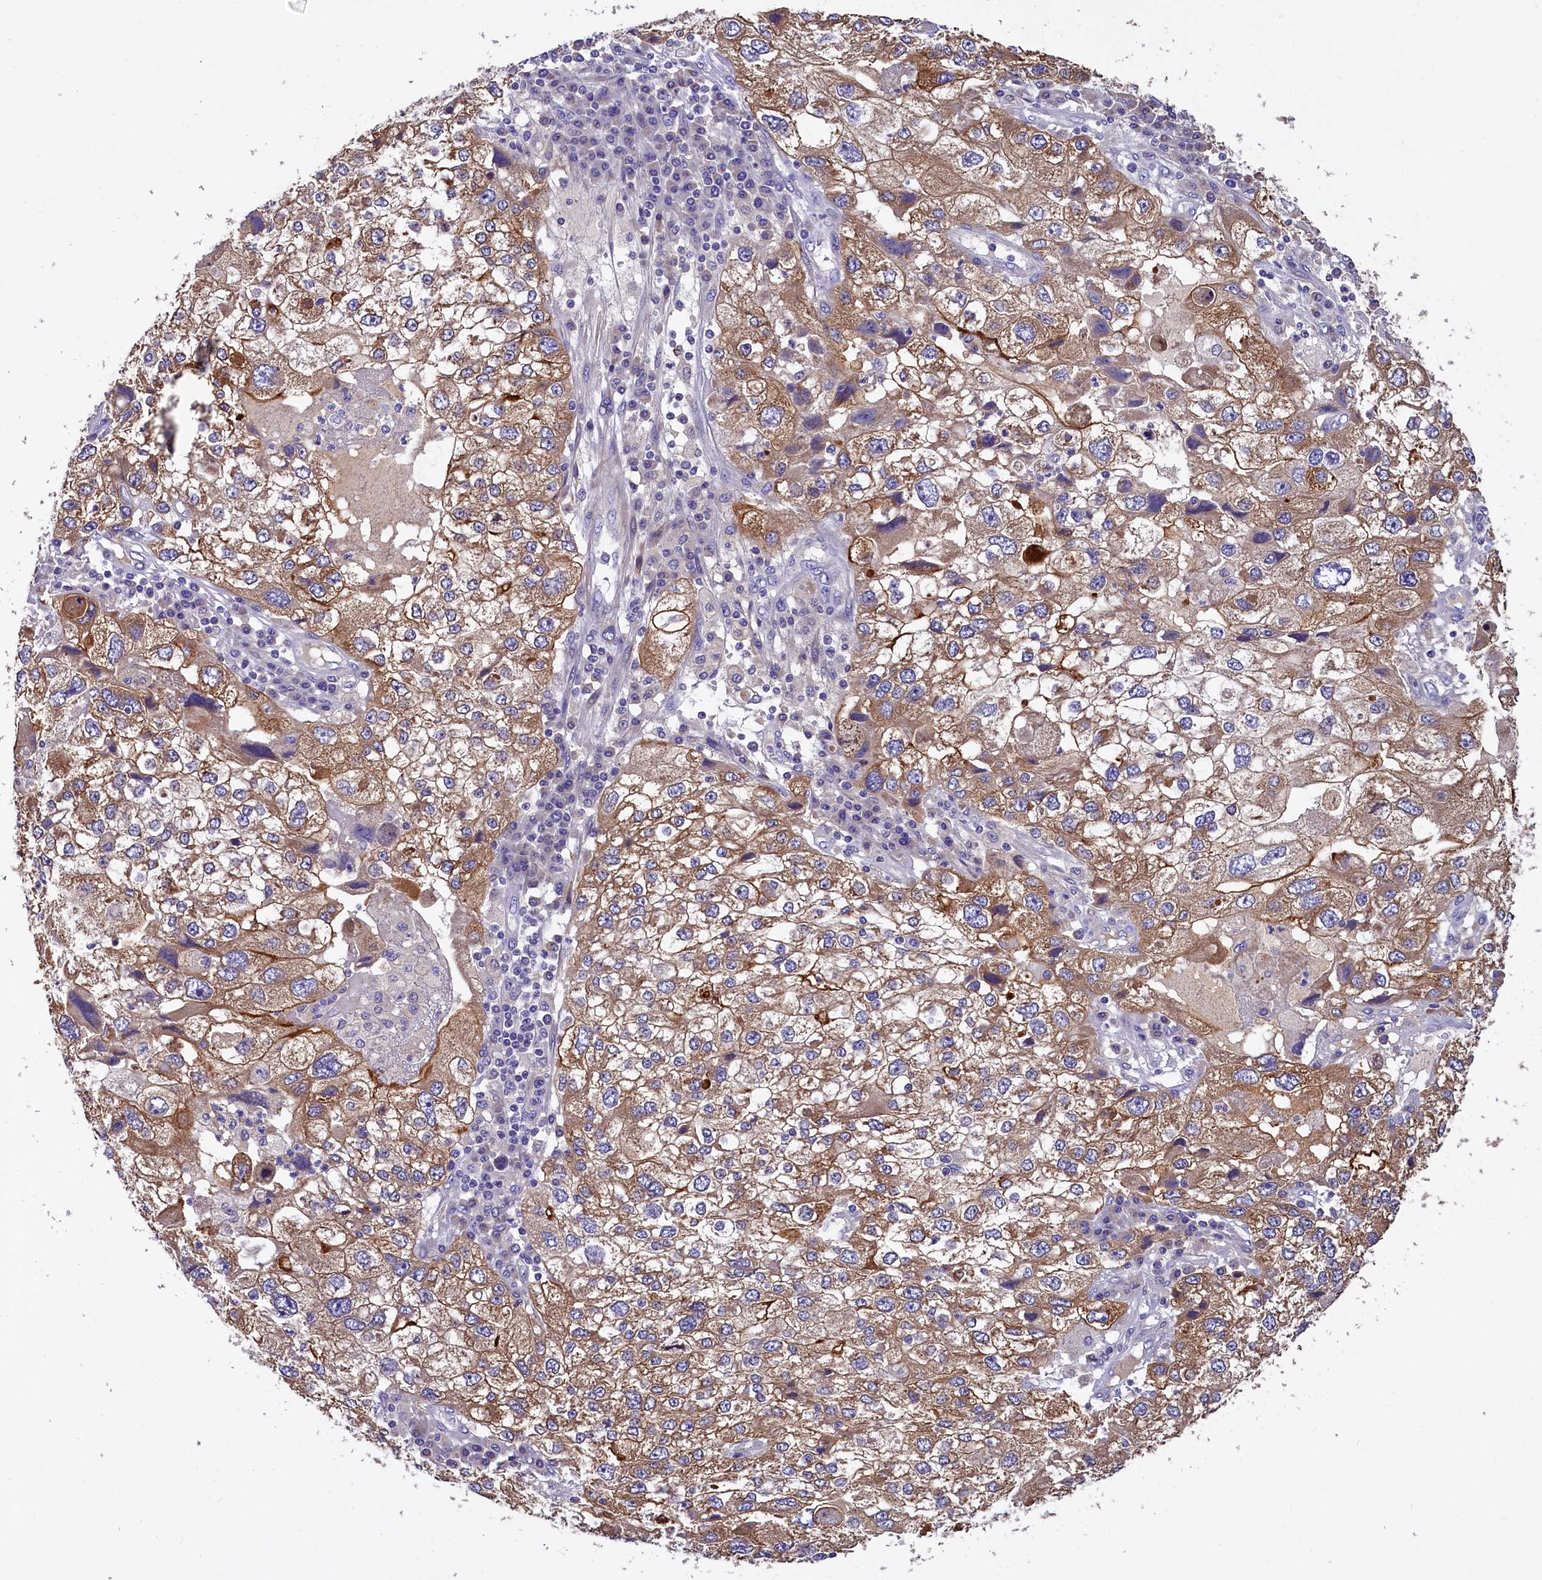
{"staining": {"intensity": "moderate", "quantity": "25%-75%", "location": "cytoplasmic/membranous"}, "tissue": "endometrial cancer", "cell_type": "Tumor cells", "image_type": "cancer", "snomed": [{"axis": "morphology", "description": "Adenocarcinoma, NOS"}, {"axis": "topography", "description": "Endometrium"}], "caption": "A high-resolution photomicrograph shows immunohistochemistry staining of endometrial adenocarcinoma, which exhibits moderate cytoplasmic/membranous staining in about 25%-75% of tumor cells. (DAB IHC, brown staining for protein, blue staining for nuclei).", "gene": "EPS8L2", "patient": {"sex": "female", "age": 49}}